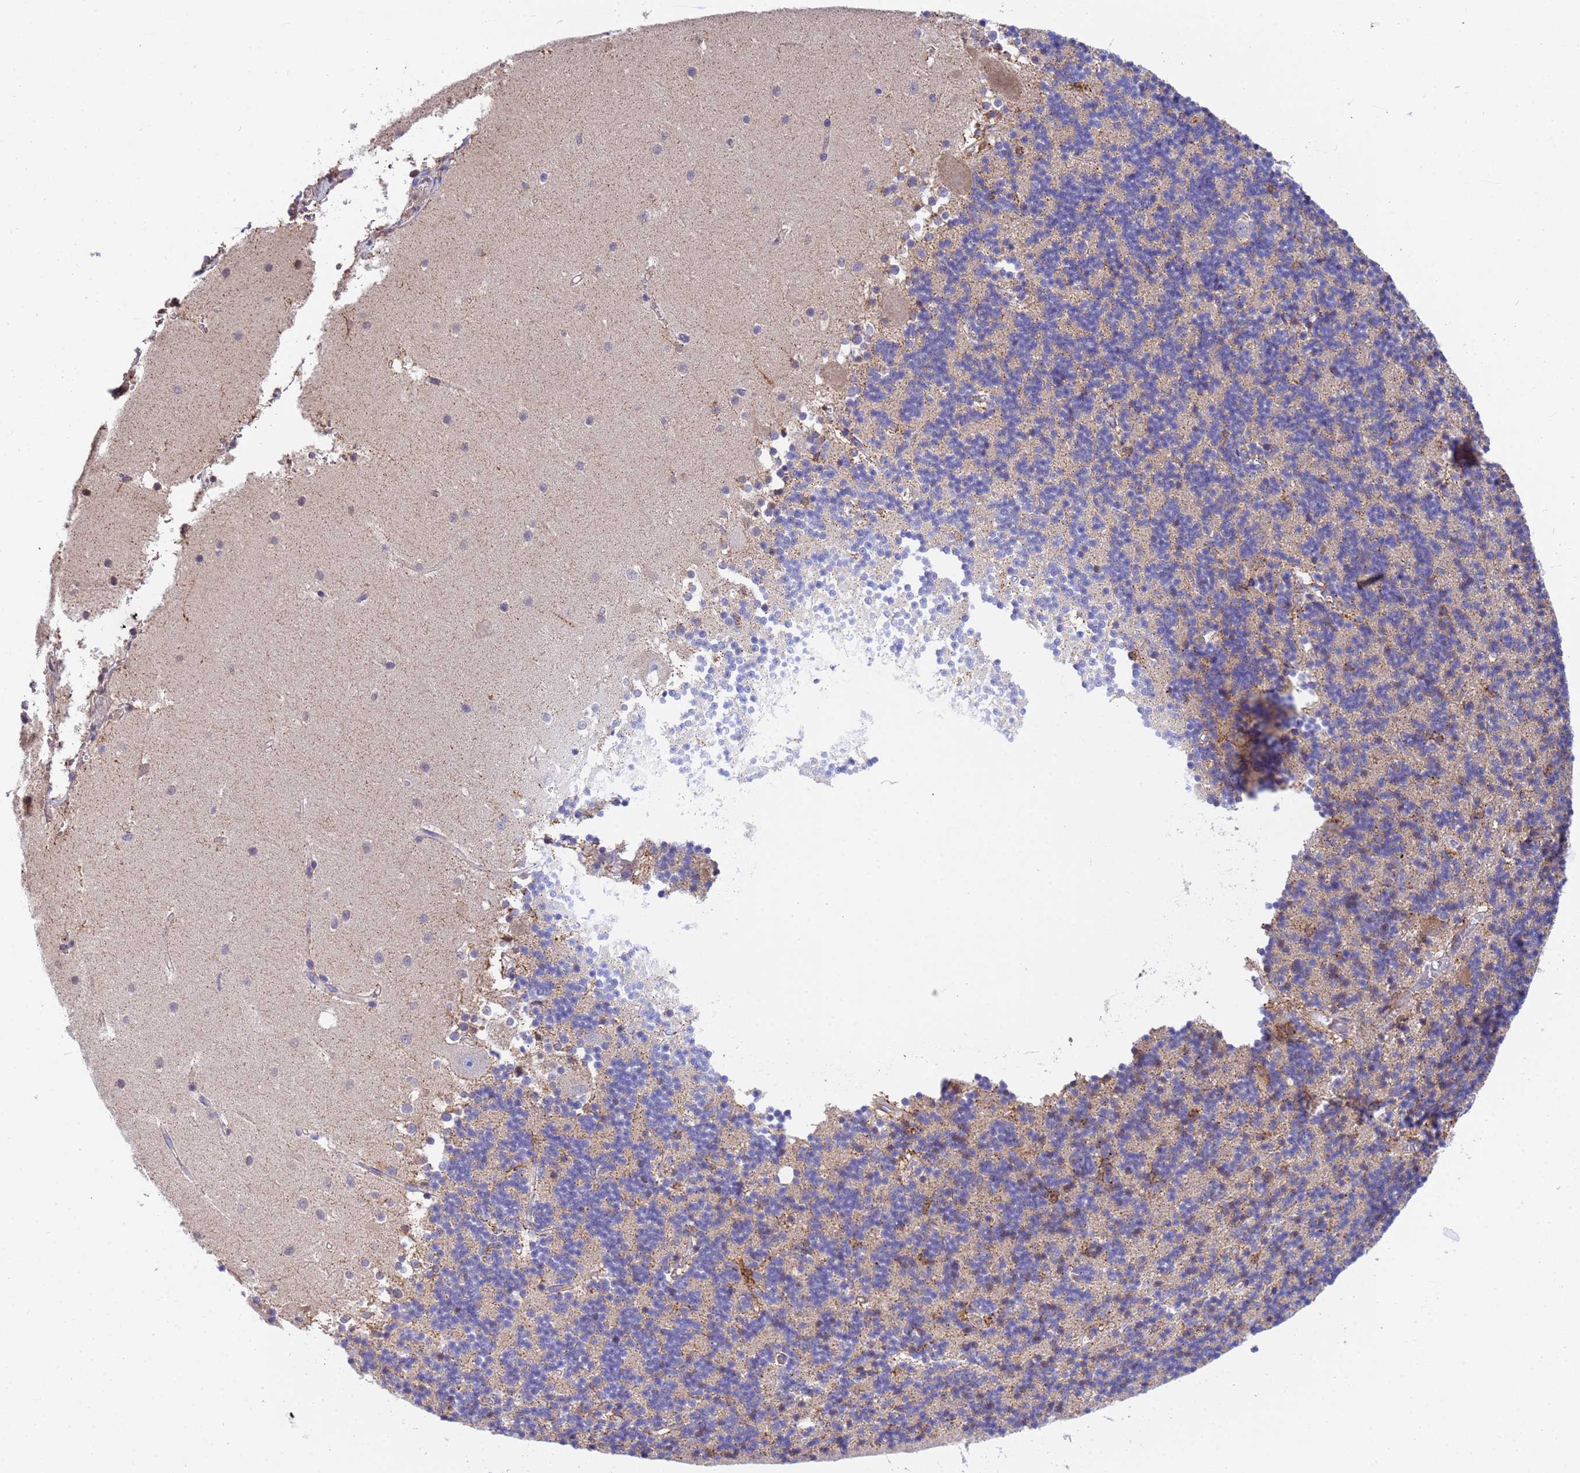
{"staining": {"intensity": "weak", "quantity": "<25%", "location": "cytoplasmic/membranous"}, "tissue": "cerebellum", "cell_type": "Cells in granular layer", "image_type": "normal", "snomed": [{"axis": "morphology", "description": "Normal tissue, NOS"}, {"axis": "topography", "description": "Cerebellum"}], "caption": "DAB immunohistochemical staining of normal cerebellum reveals no significant expression in cells in granular layer. (Brightfield microscopy of DAB IHC at high magnification).", "gene": "GLUD1", "patient": {"sex": "male", "age": 54}}